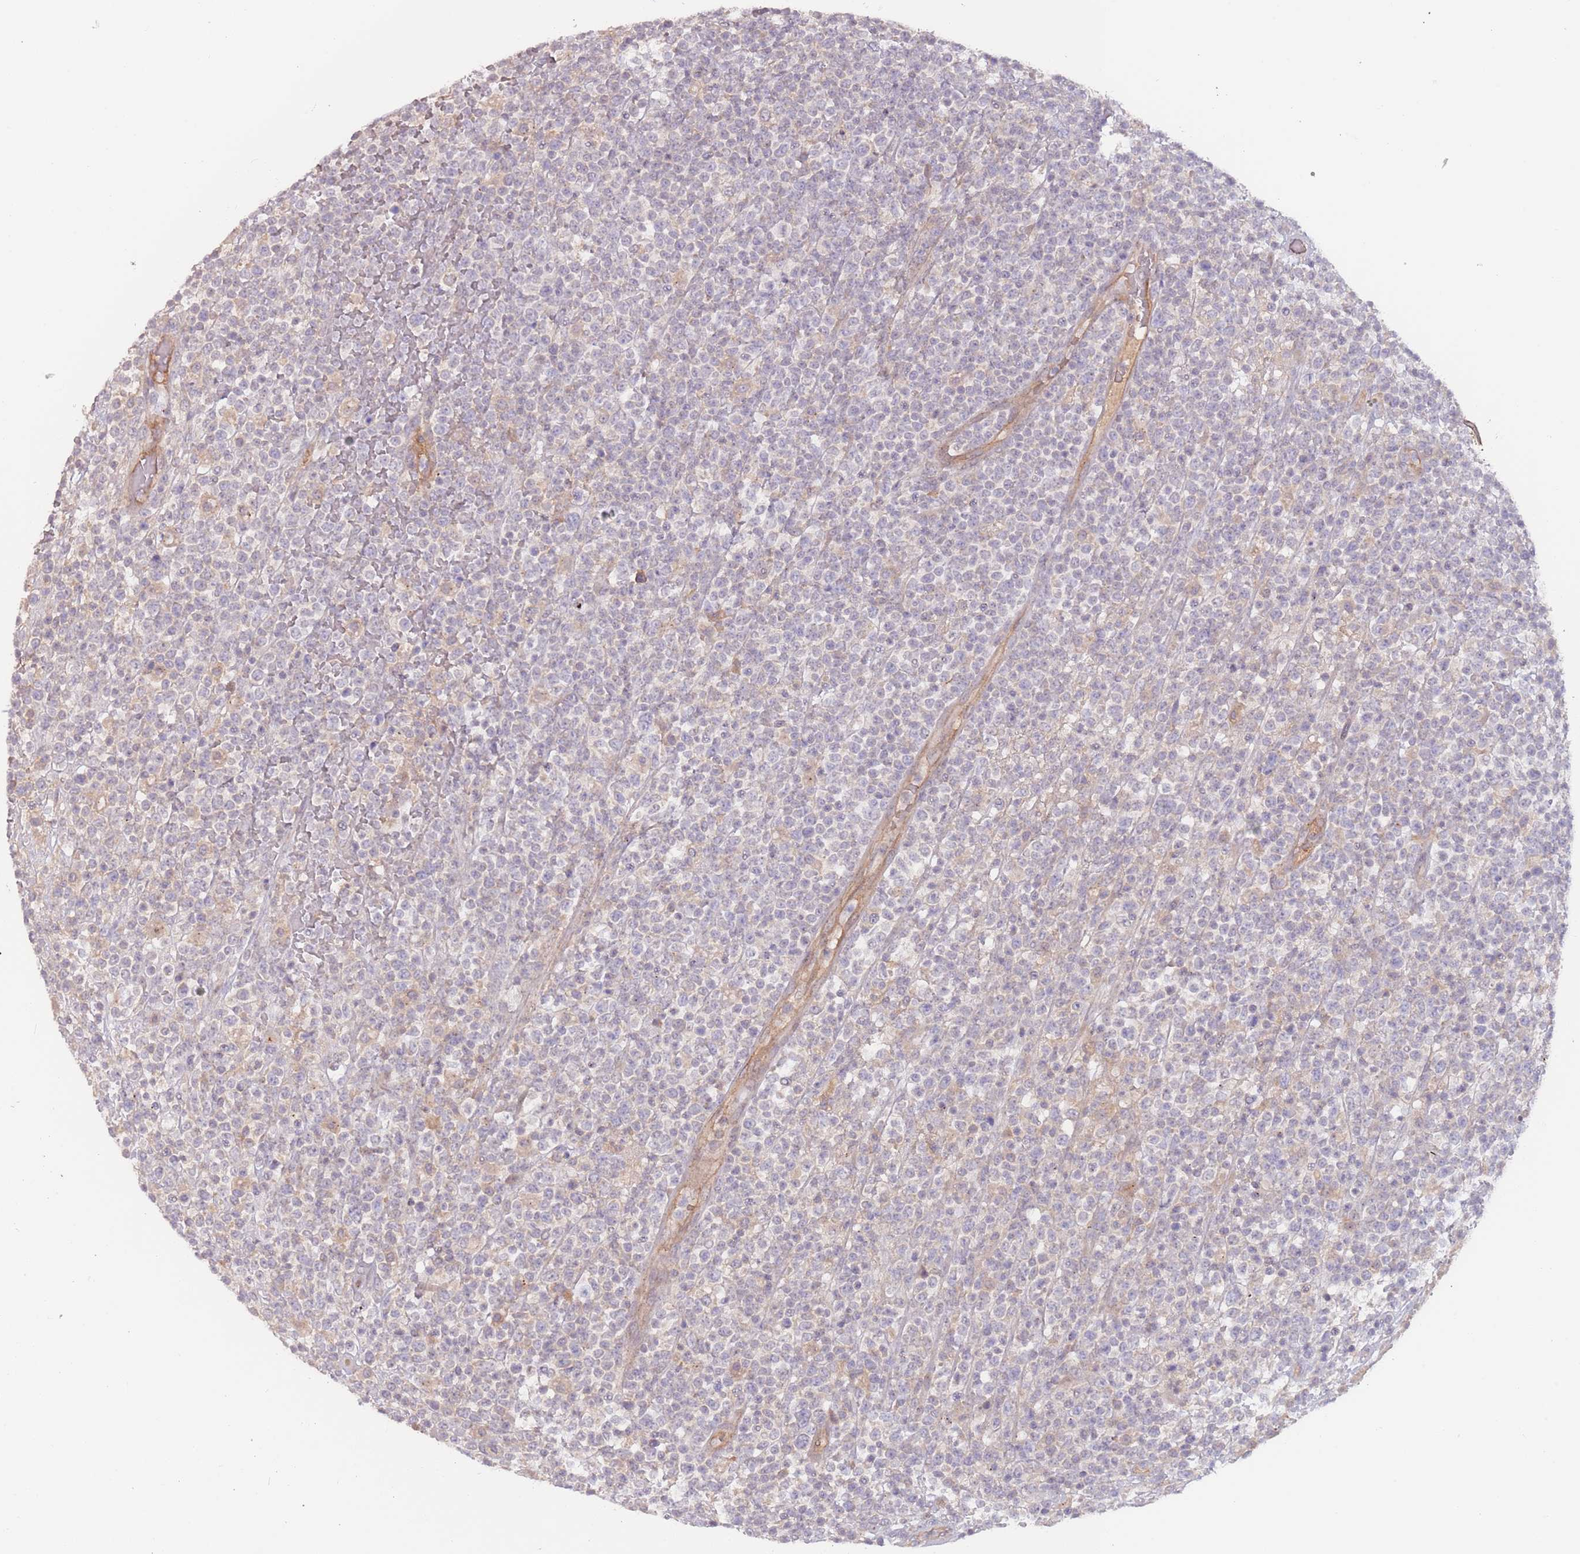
{"staining": {"intensity": "negative", "quantity": "none", "location": "none"}, "tissue": "lymphoma", "cell_type": "Tumor cells", "image_type": "cancer", "snomed": [{"axis": "morphology", "description": "Malignant lymphoma, non-Hodgkin's type, High grade"}, {"axis": "topography", "description": "Colon"}], "caption": "An IHC histopathology image of lymphoma is shown. There is no staining in tumor cells of lymphoma.", "gene": "SAV1", "patient": {"sex": "female", "age": 53}}